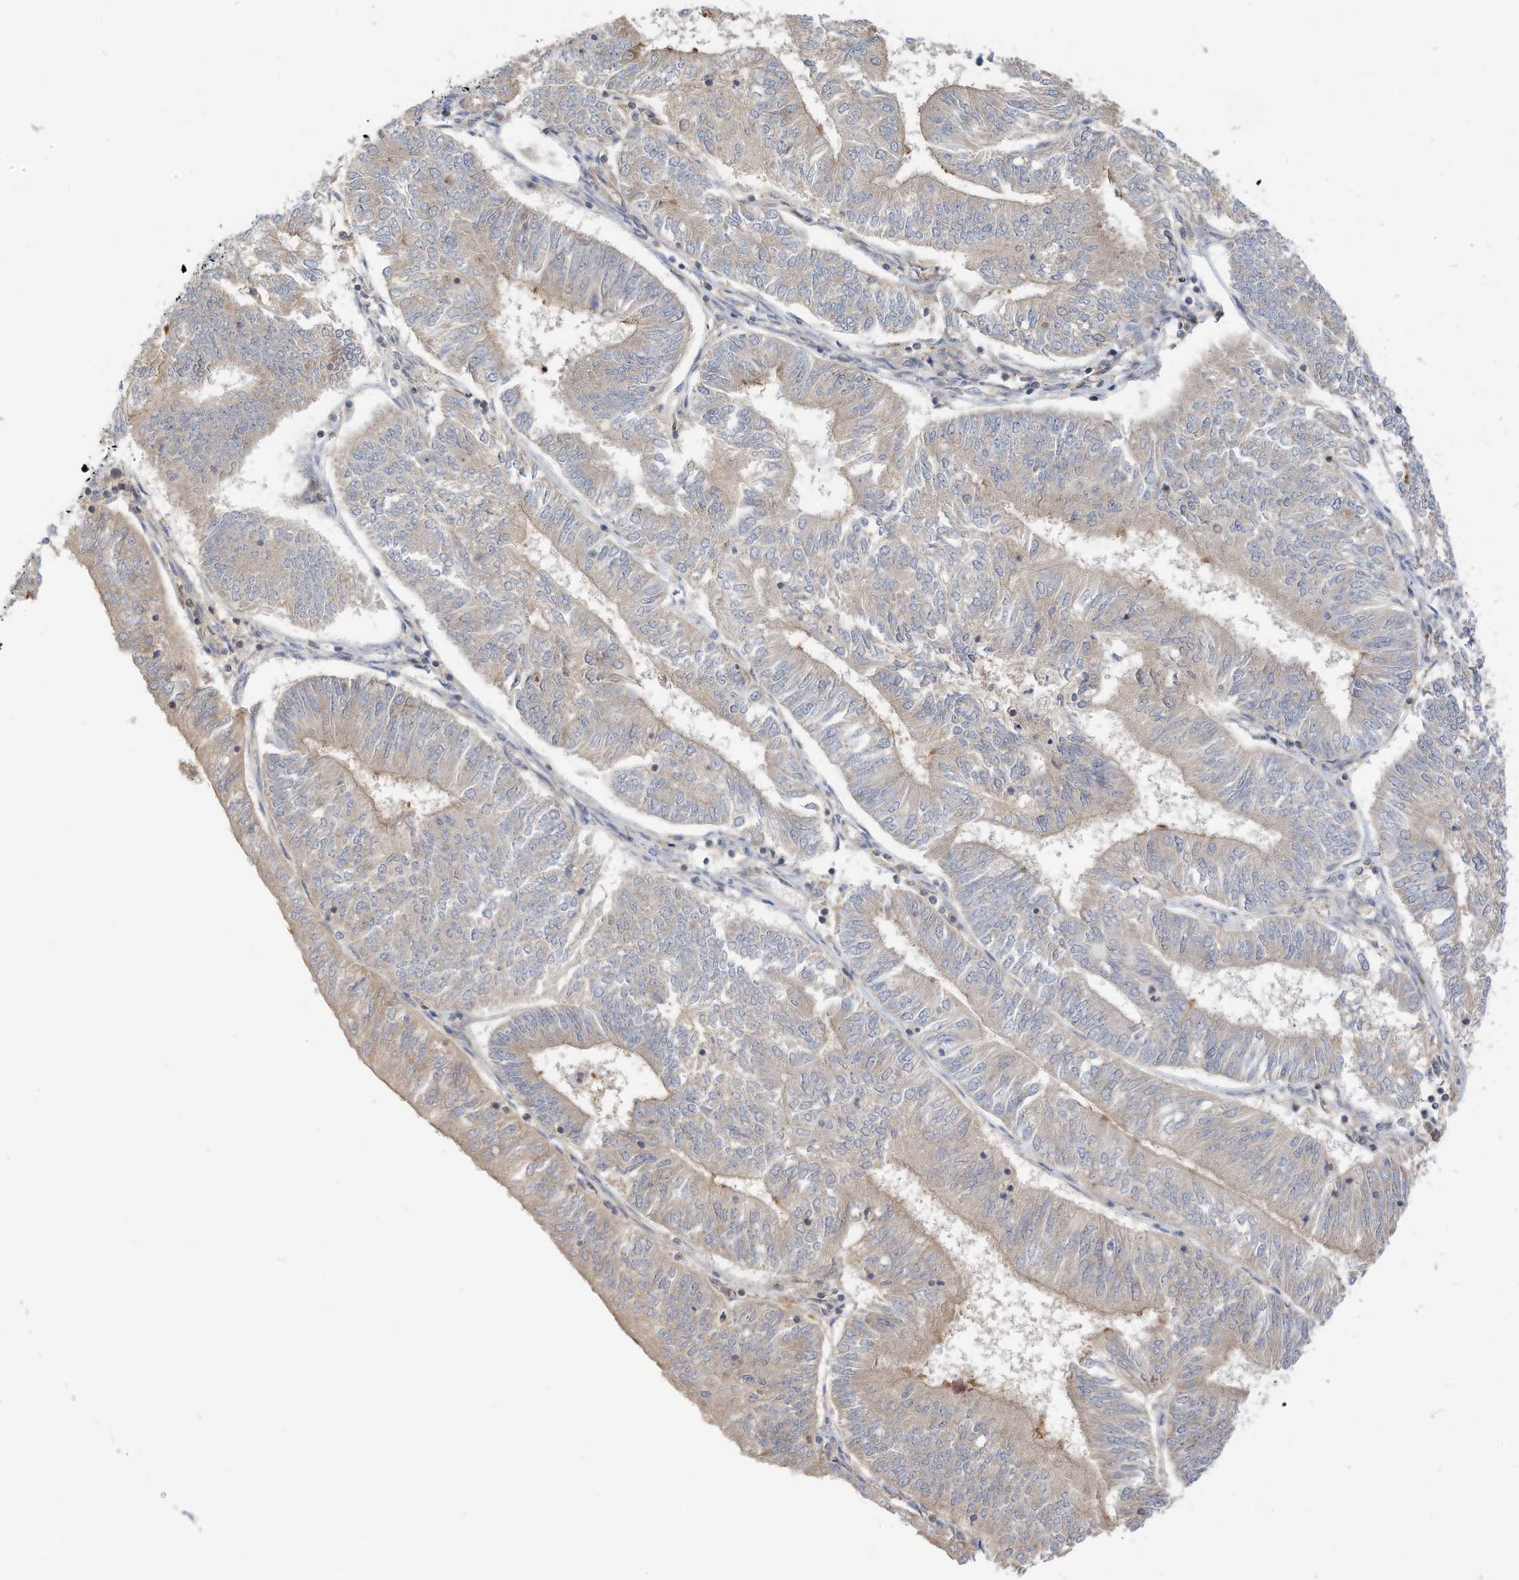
{"staining": {"intensity": "weak", "quantity": "<25%", "location": "cytoplasmic/membranous"}, "tissue": "endometrial cancer", "cell_type": "Tumor cells", "image_type": "cancer", "snomed": [{"axis": "morphology", "description": "Adenocarcinoma, NOS"}, {"axis": "topography", "description": "Endometrium"}], "caption": "Immunohistochemical staining of human adenocarcinoma (endometrial) displays no significant positivity in tumor cells.", "gene": "OFD1", "patient": {"sex": "female", "age": 58}}